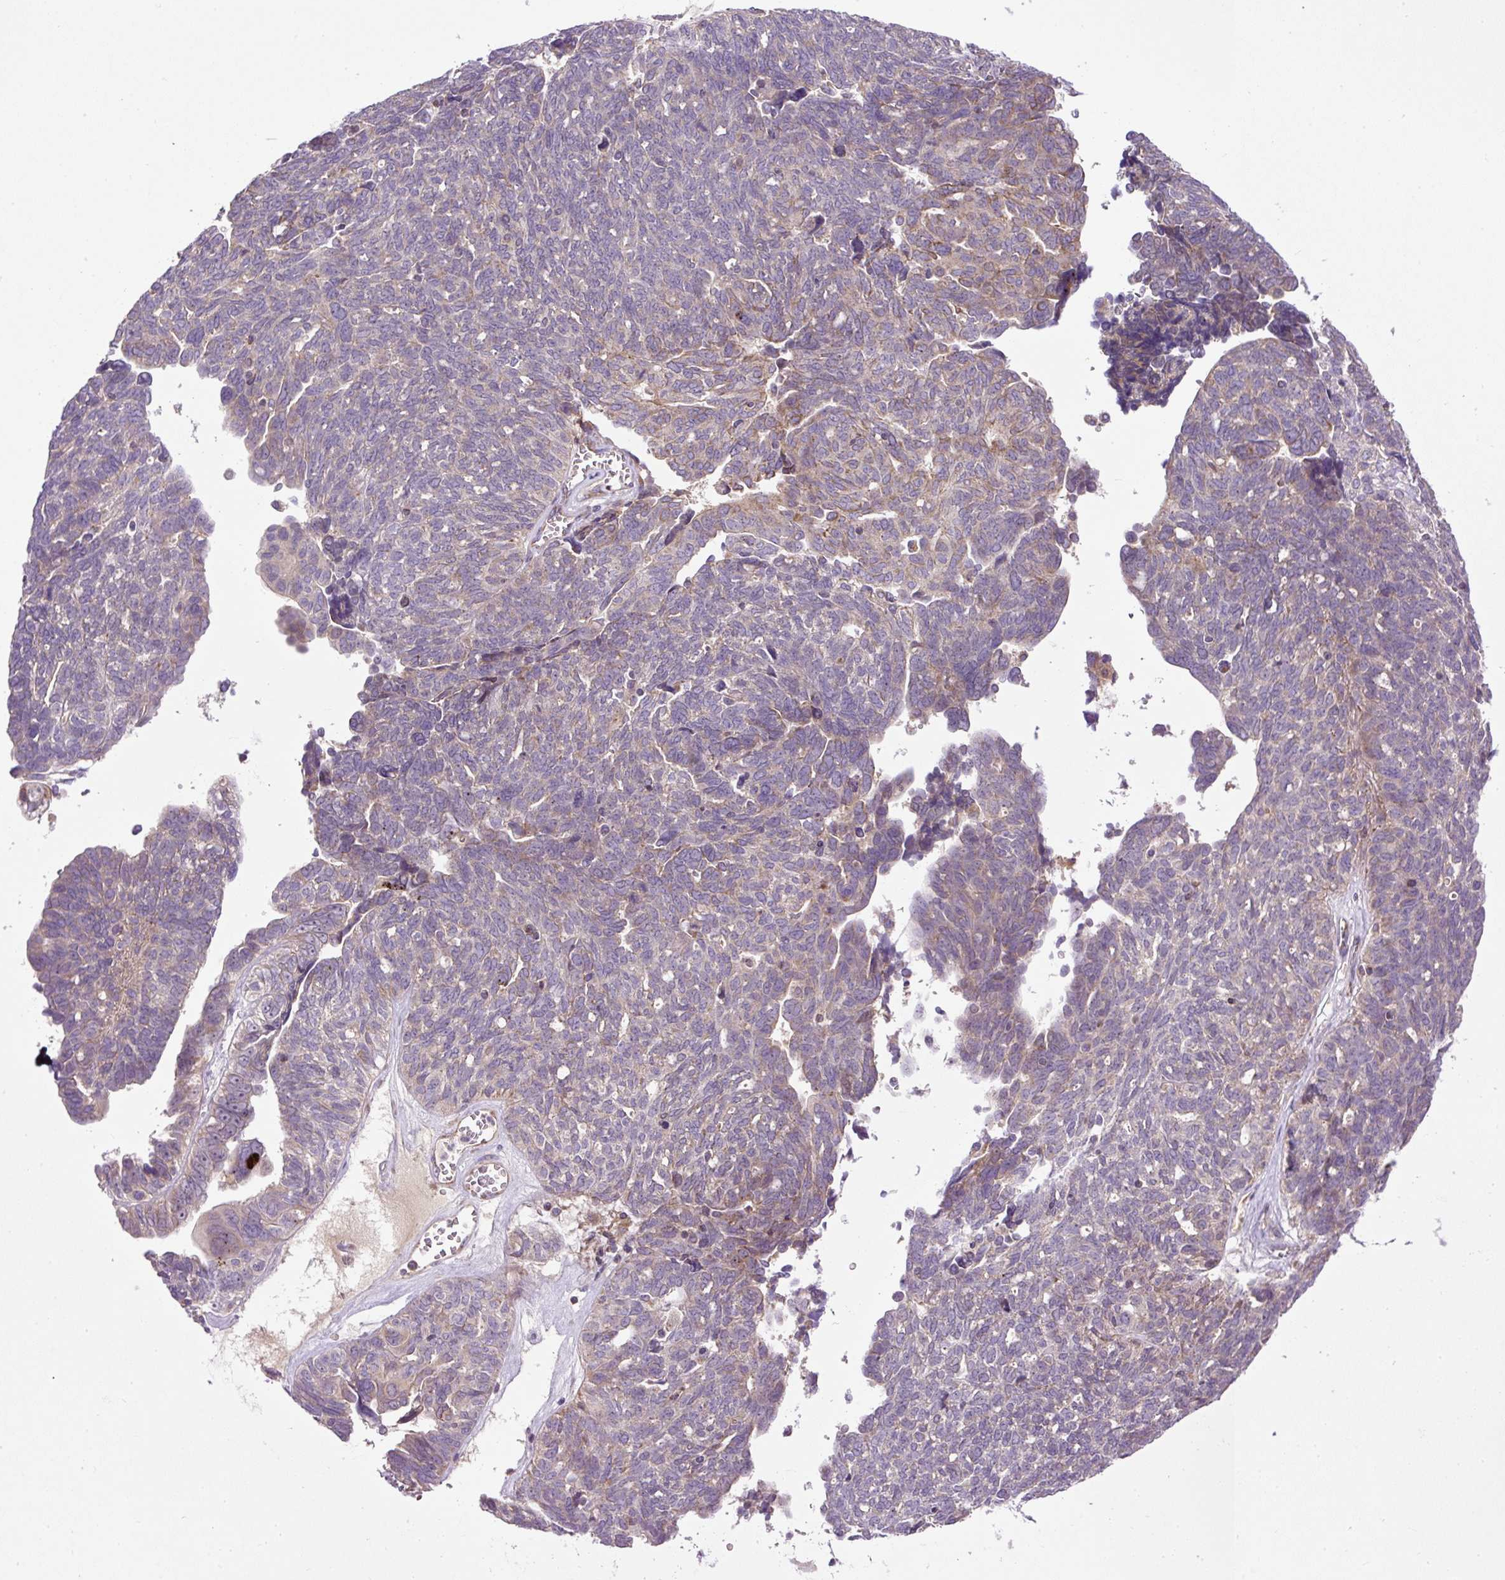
{"staining": {"intensity": "weak", "quantity": "25%-75%", "location": "cytoplasmic/membranous"}, "tissue": "ovarian cancer", "cell_type": "Tumor cells", "image_type": "cancer", "snomed": [{"axis": "morphology", "description": "Cystadenocarcinoma, serous, NOS"}, {"axis": "topography", "description": "Ovary"}], "caption": "High-magnification brightfield microscopy of ovarian cancer stained with DAB (brown) and counterstained with hematoxylin (blue). tumor cells exhibit weak cytoplasmic/membranous expression is identified in approximately25%-75% of cells. (Stains: DAB in brown, nuclei in blue, Microscopy: brightfield microscopy at high magnification).", "gene": "ZNF547", "patient": {"sex": "female", "age": 79}}